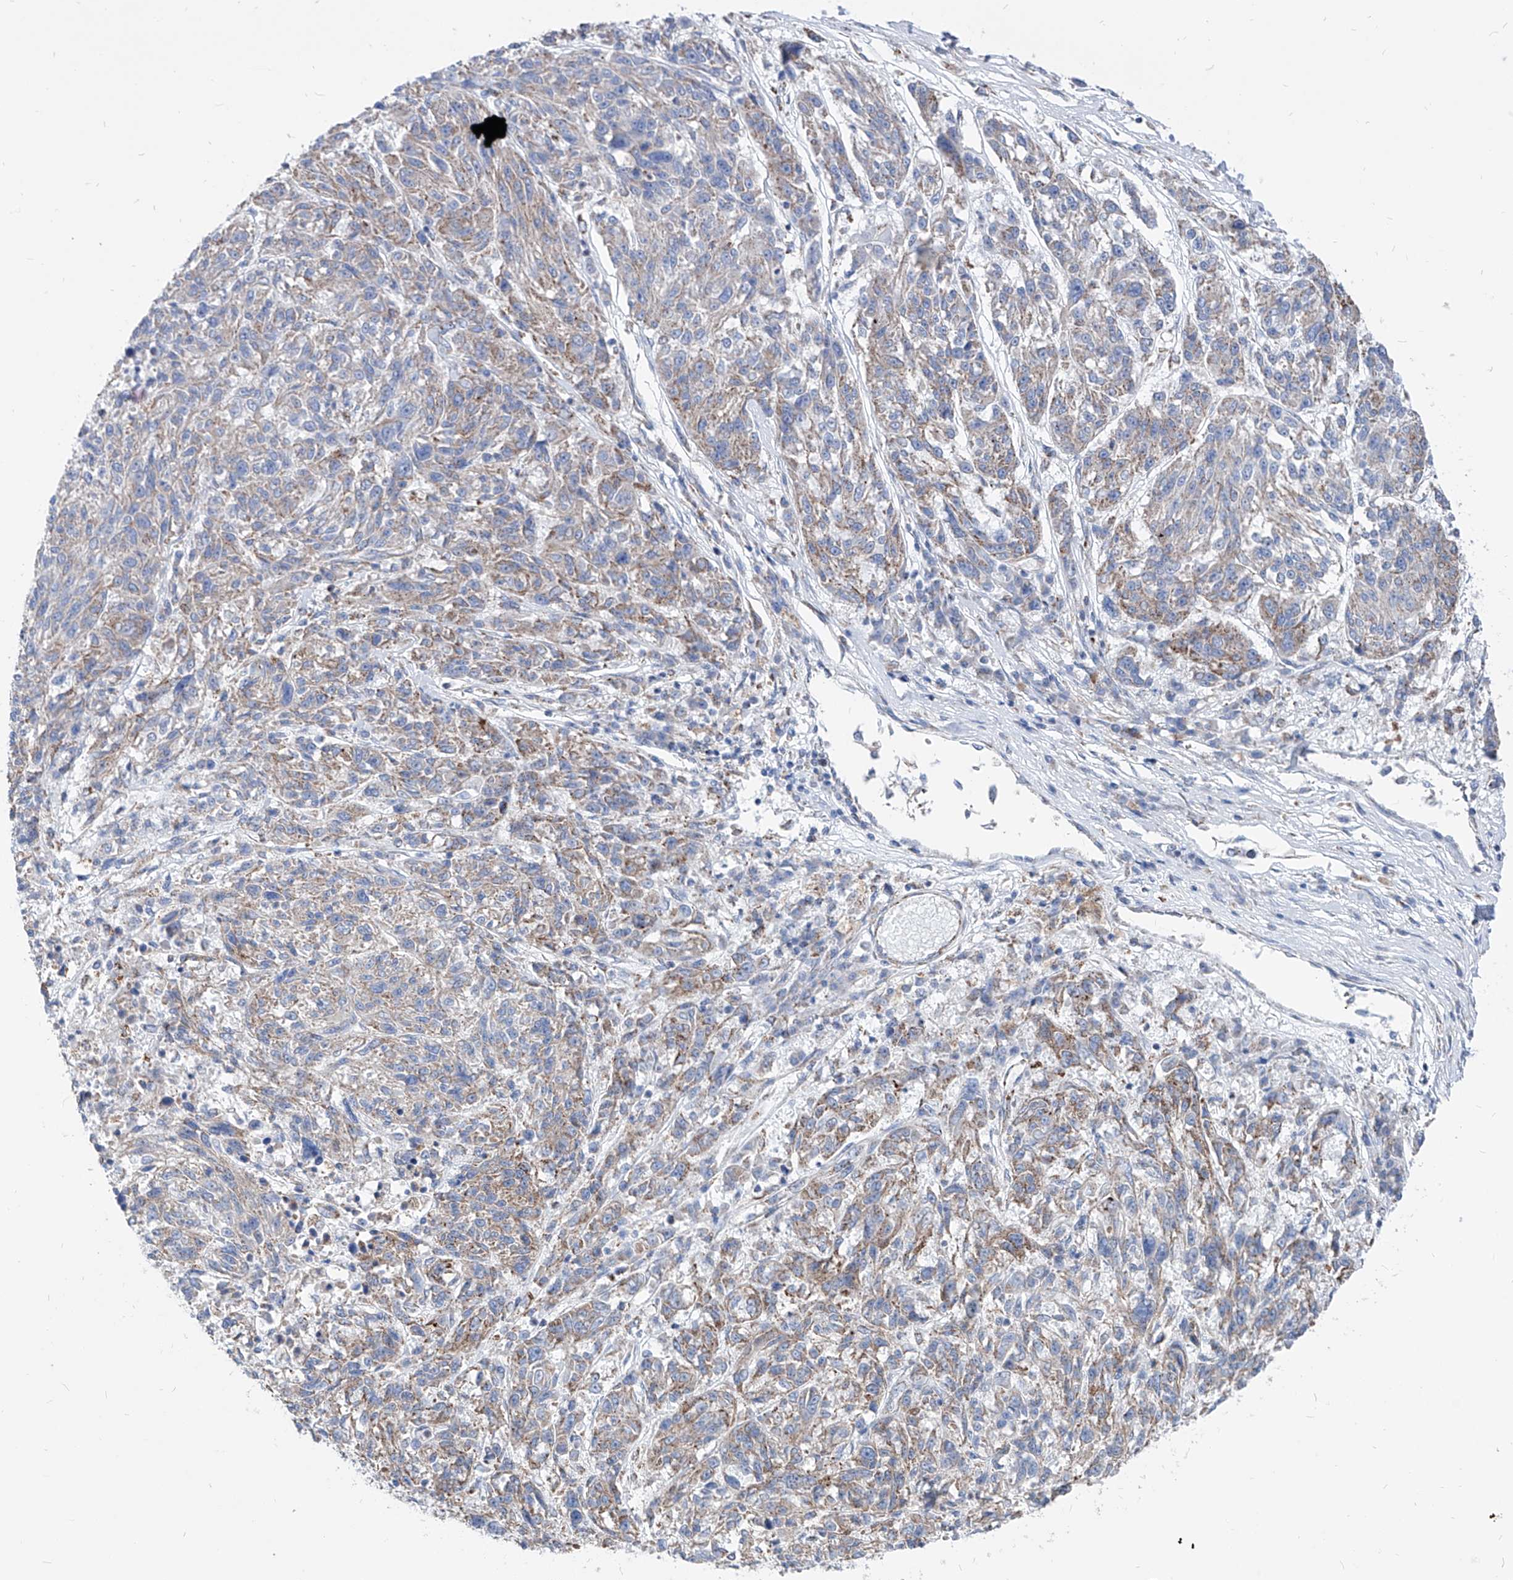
{"staining": {"intensity": "weak", "quantity": "<25%", "location": "cytoplasmic/membranous"}, "tissue": "melanoma", "cell_type": "Tumor cells", "image_type": "cancer", "snomed": [{"axis": "morphology", "description": "Malignant melanoma, NOS"}, {"axis": "topography", "description": "Skin"}], "caption": "Immunohistochemistry (IHC) photomicrograph of neoplastic tissue: melanoma stained with DAB shows no significant protein expression in tumor cells.", "gene": "AGPS", "patient": {"sex": "male", "age": 53}}